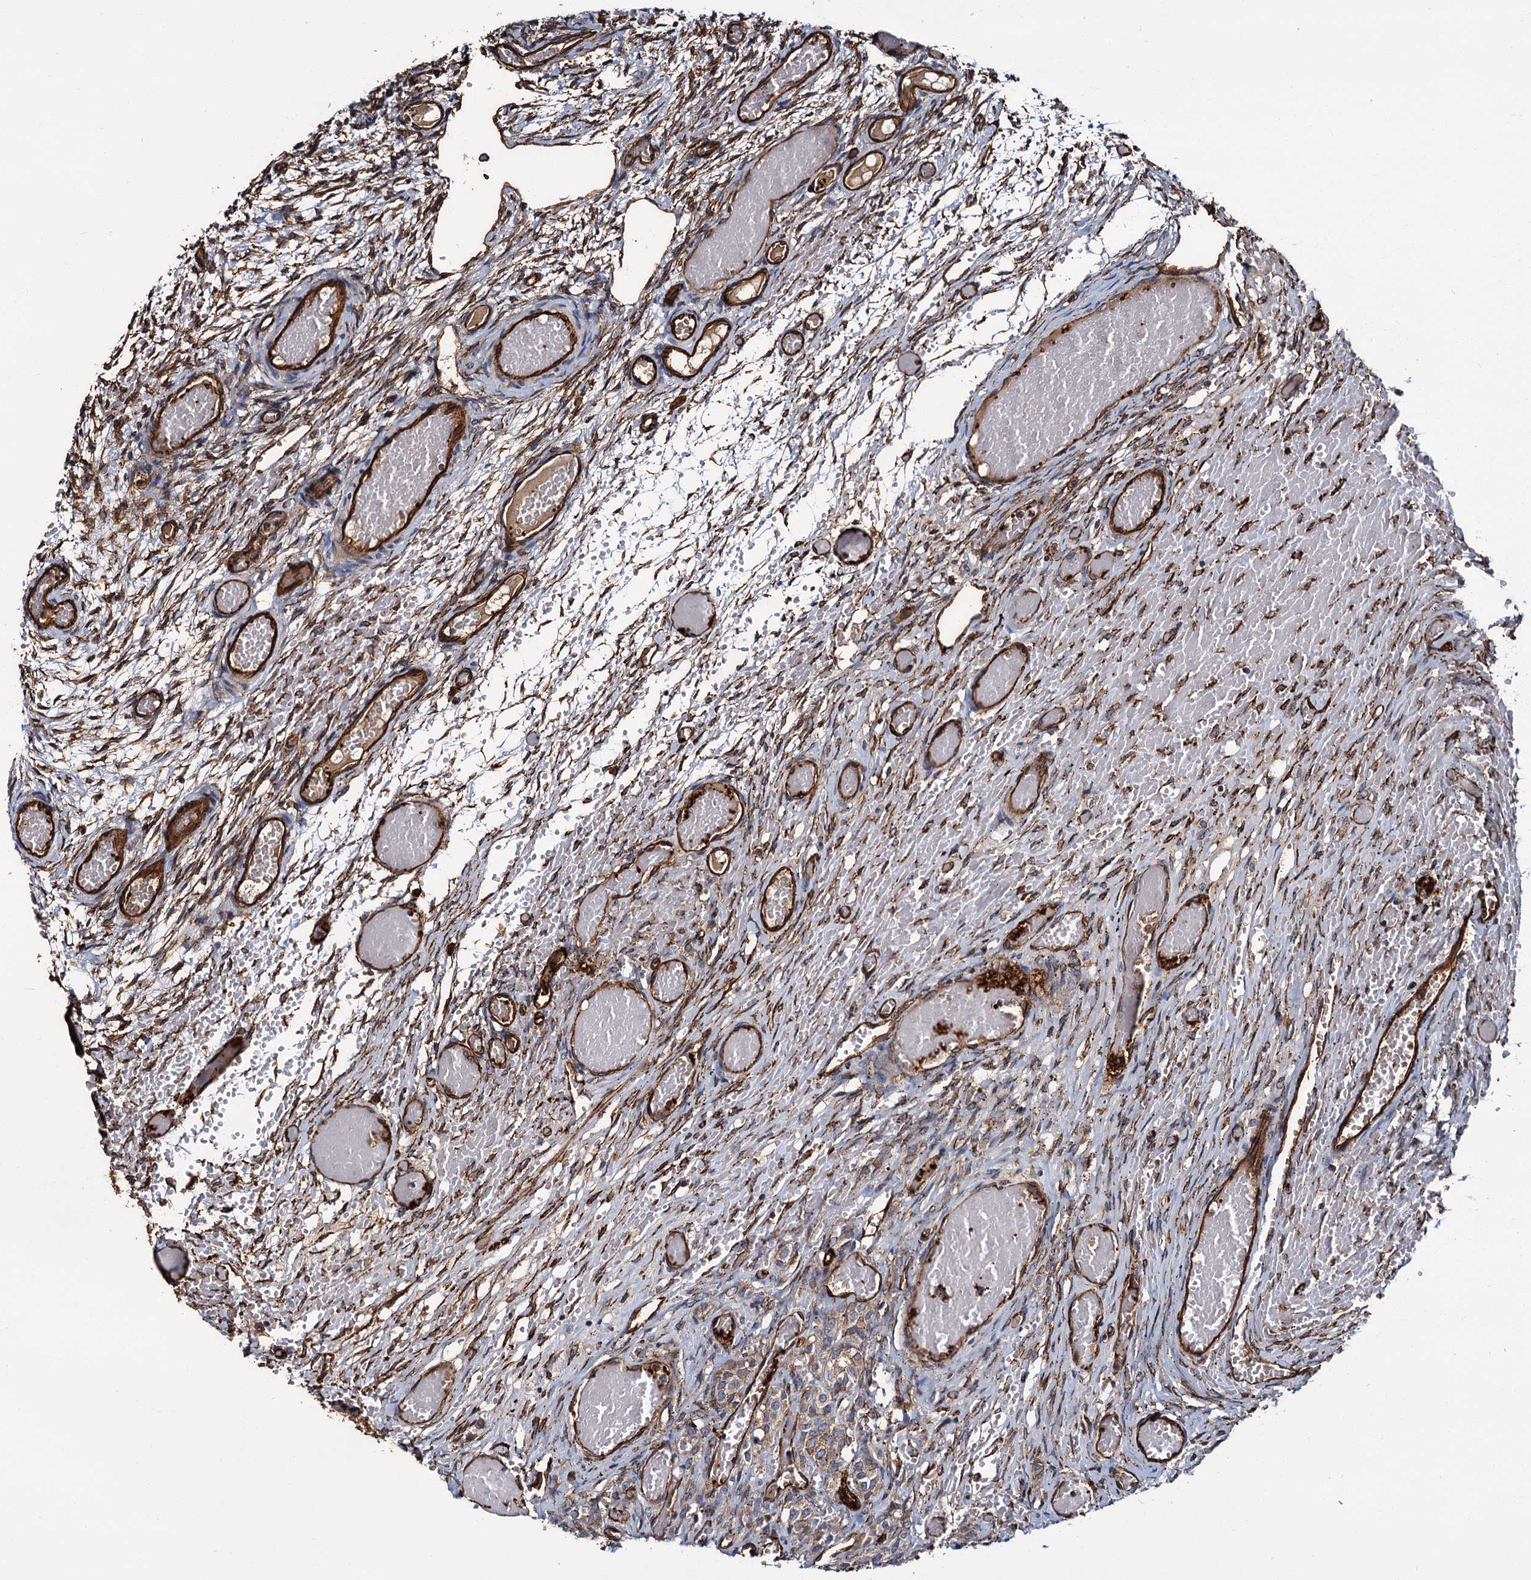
{"staining": {"intensity": "moderate", "quantity": ">75%", "location": "cytoplasmic/membranous"}, "tissue": "ovary", "cell_type": "Ovarian stroma cells", "image_type": "normal", "snomed": [{"axis": "morphology", "description": "Adenocarcinoma, NOS"}, {"axis": "topography", "description": "Endometrium"}], "caption": "Immunohistochemical staining of benign ovary displays >75% levels of moderate cytoplasmic/membranous protein positivity in about >75% of ovarian stroma cells. The staining was performed using DAB (3,3'-diaminobenzidine) to visualize the protein expression in brown, while the nuclei were stained in blue with hematoxylin (Magnification: 20x).", "gene": "CACNA1C", "patient": {"sex": "female", "age": 32}}